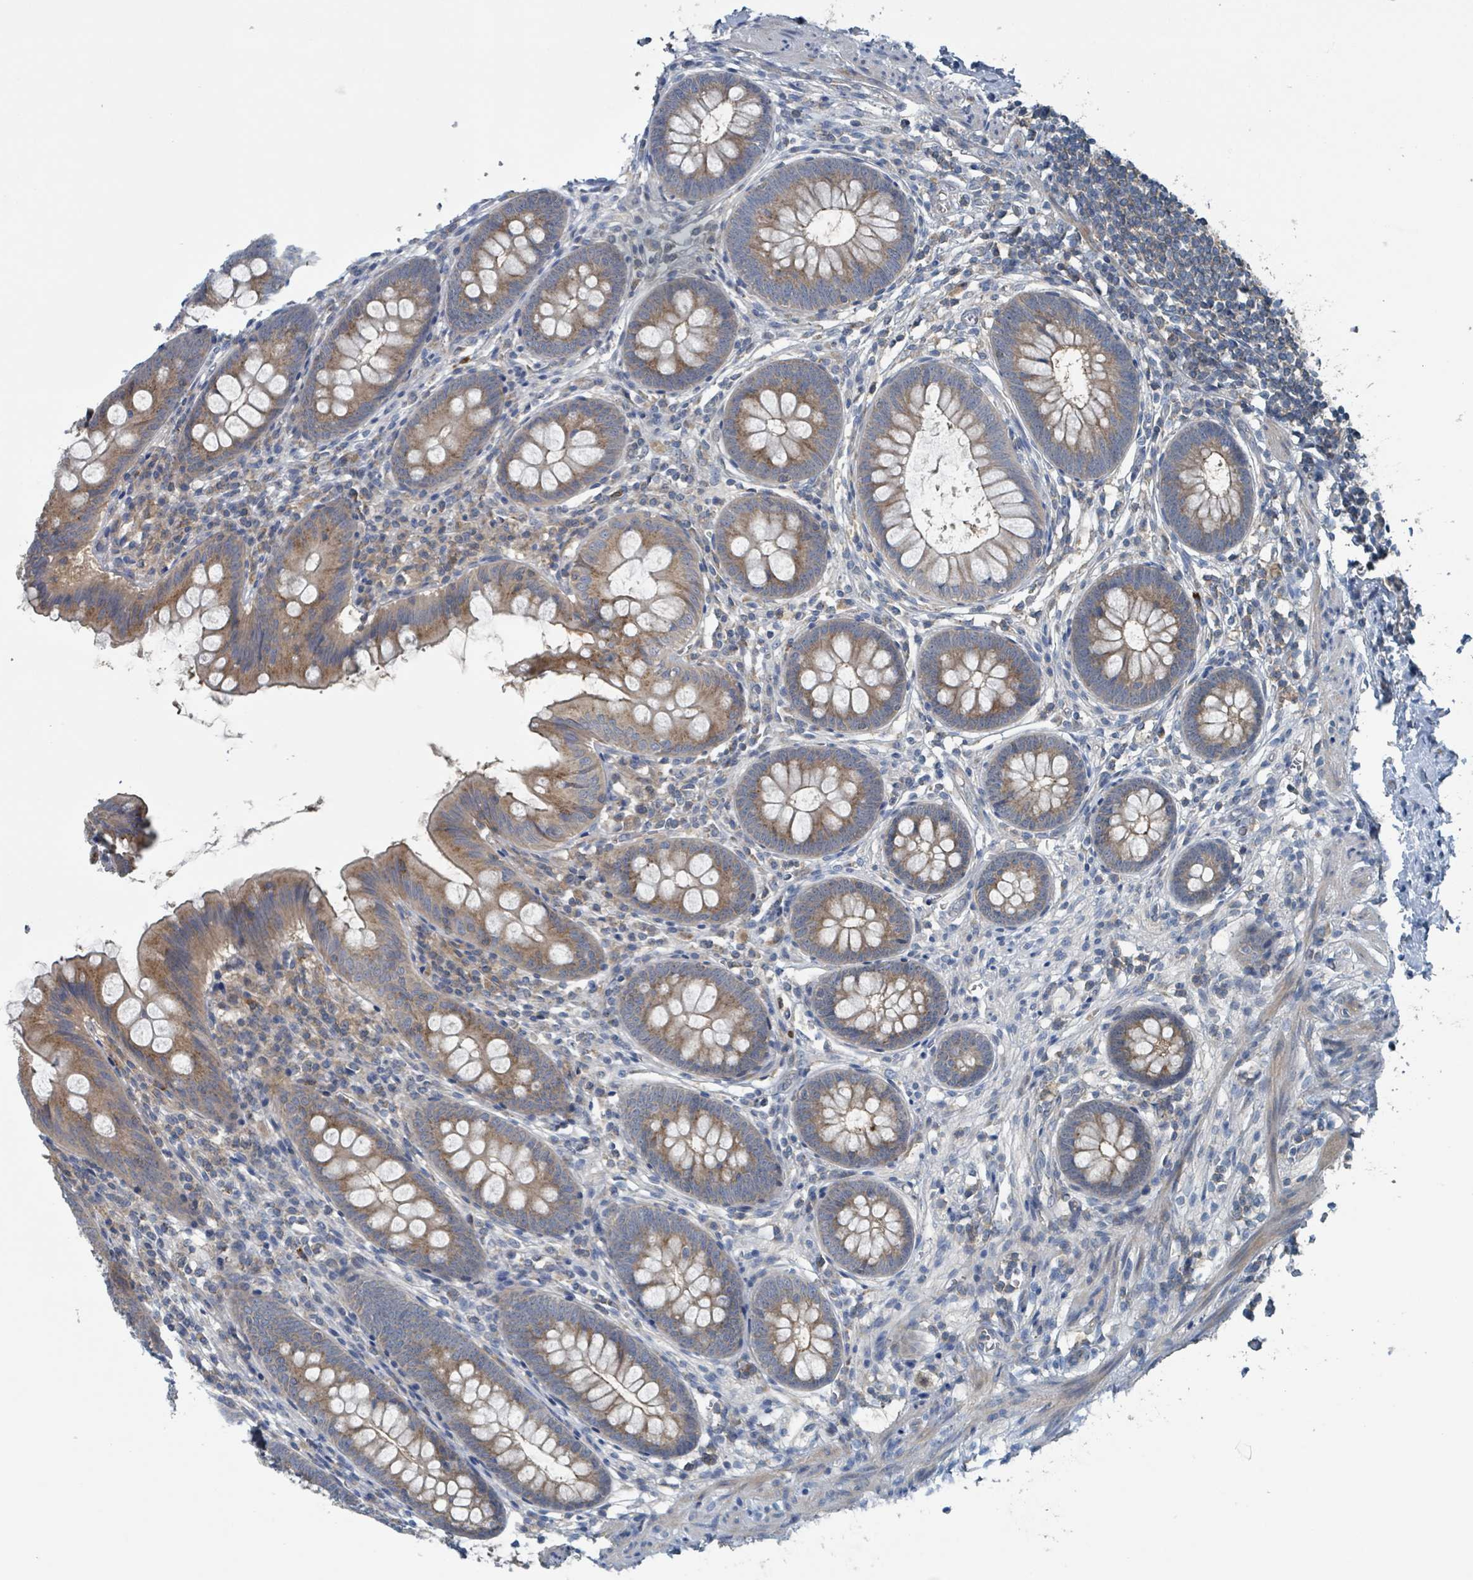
{"staining": {"intensity": "moderate", "quantity": ">75%", "location": "cytoplasmic/membranous"}, "tissue": "appendix", "cell_type": "Glandular cells", "image_type": "normal", "snomed": [{"axis": "morphology", "description": "Normal tissue, NOS"}, {"axis": "topography", "description": "Appendix"}], "caption": "A photomicrograph of appendix stained for a protein displays moderate cytoplasmic/membranous brown staining in glandular cells. (Brightfield microscopy of DAB IHC at high magnification).", "gene": "ACBD4", "patient": {"sex": "female", "age": 51}}